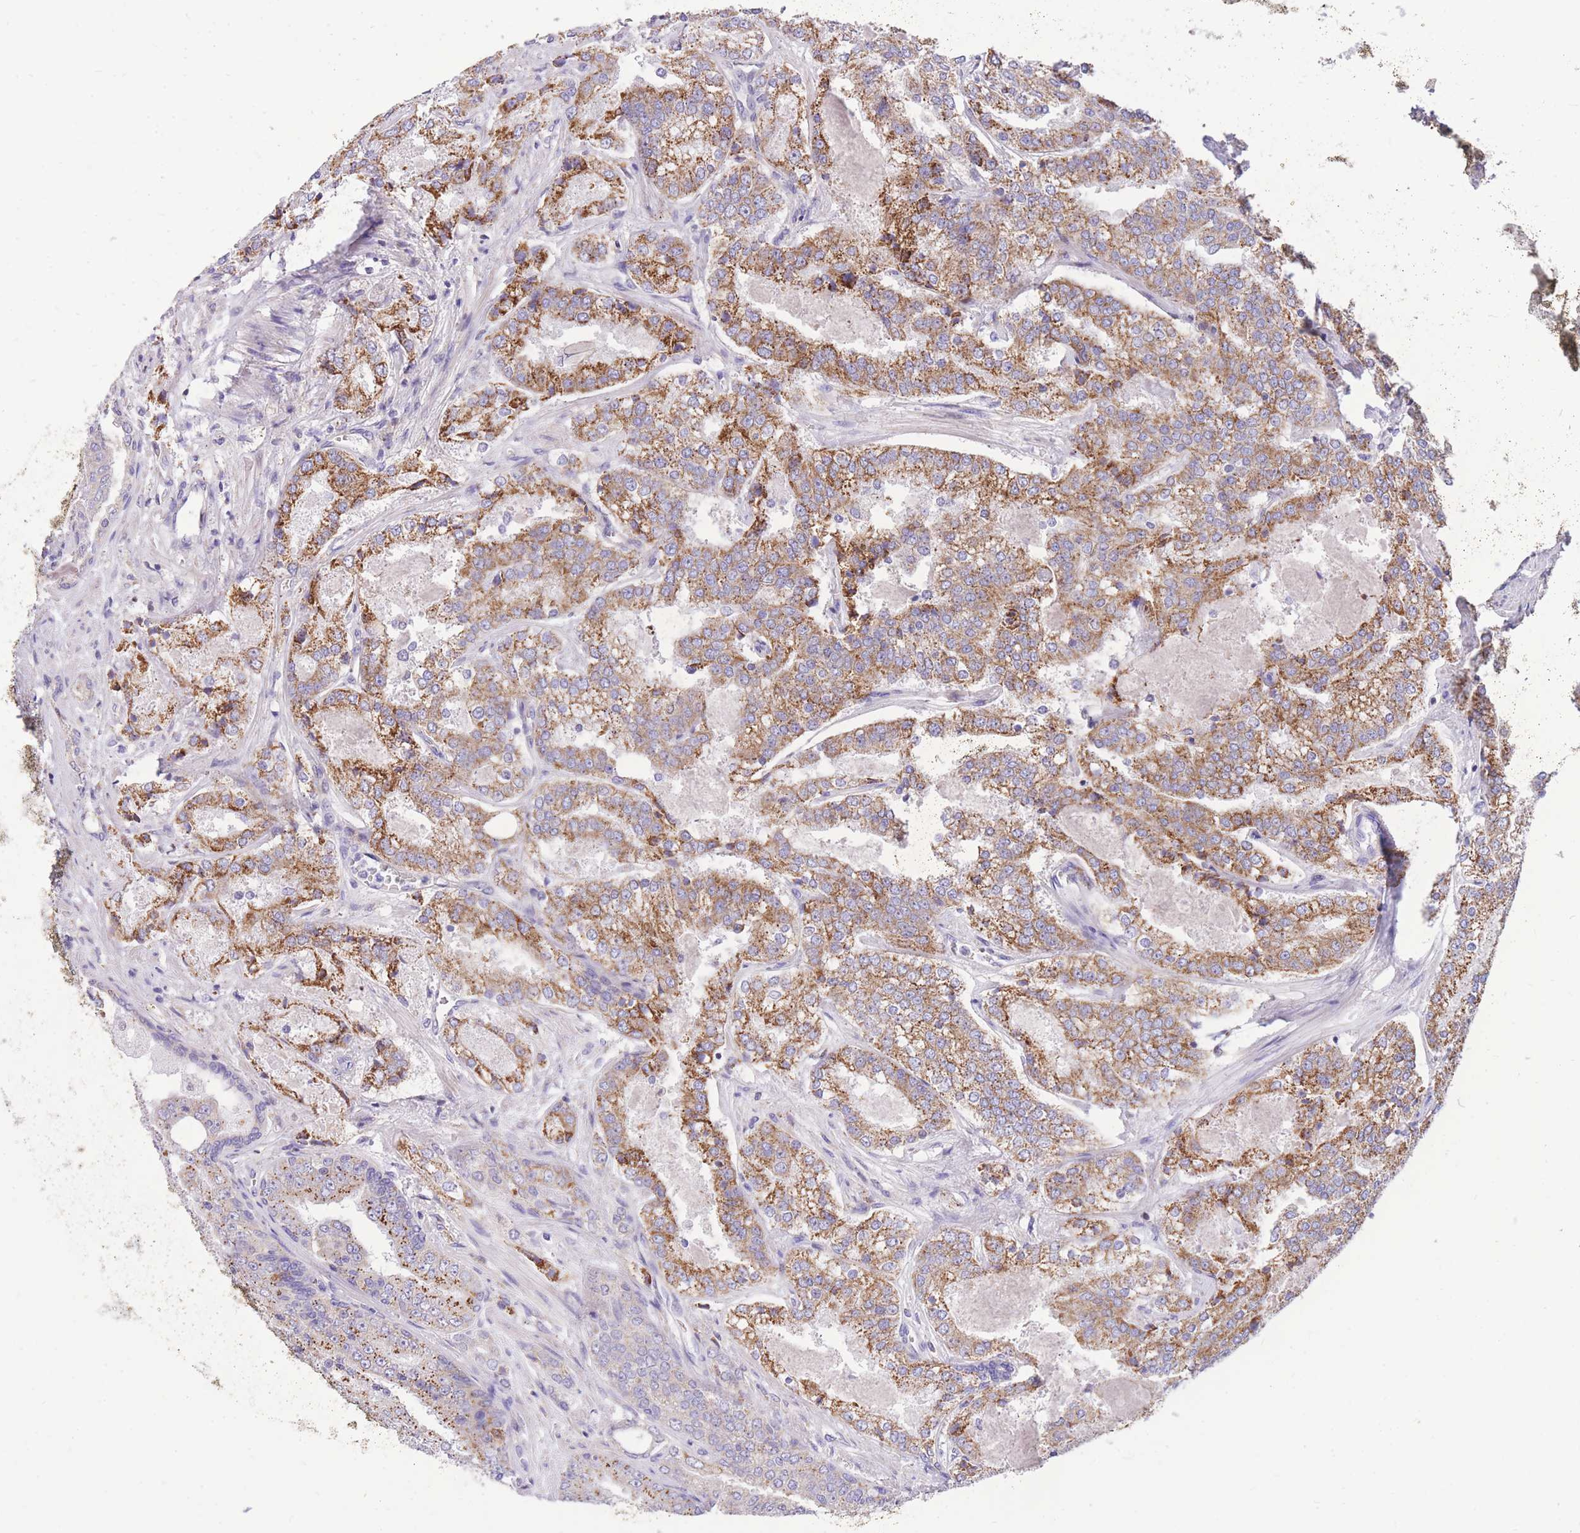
{"staining": {"intensity": "moderate", "quantity": ">75%", "location": "cytoplasmic/membranous"}, "tissue": "prostate cancer", "cell_type": "Tumor cells", "image_type": "cancer", "snomed": [{"axis": "morphology", "description": "Adenocarcinoma, High grade"}, {"axis": "topography", "description": "Prostate"}], "caption": "A medium amount of moderate cytoplasmic/membranous positivity is present in approximately >75% of tumor cells in high-grade adenocarcinoma (prostate) tissue. The staining was performed using DAB to visualize the protein expression in brown, while the nuclei were stained in blue with hematoxylin (Magnification: 20x).", "gene": "TOPAZ1", "patient": {"sex": "male", "age": 63}}